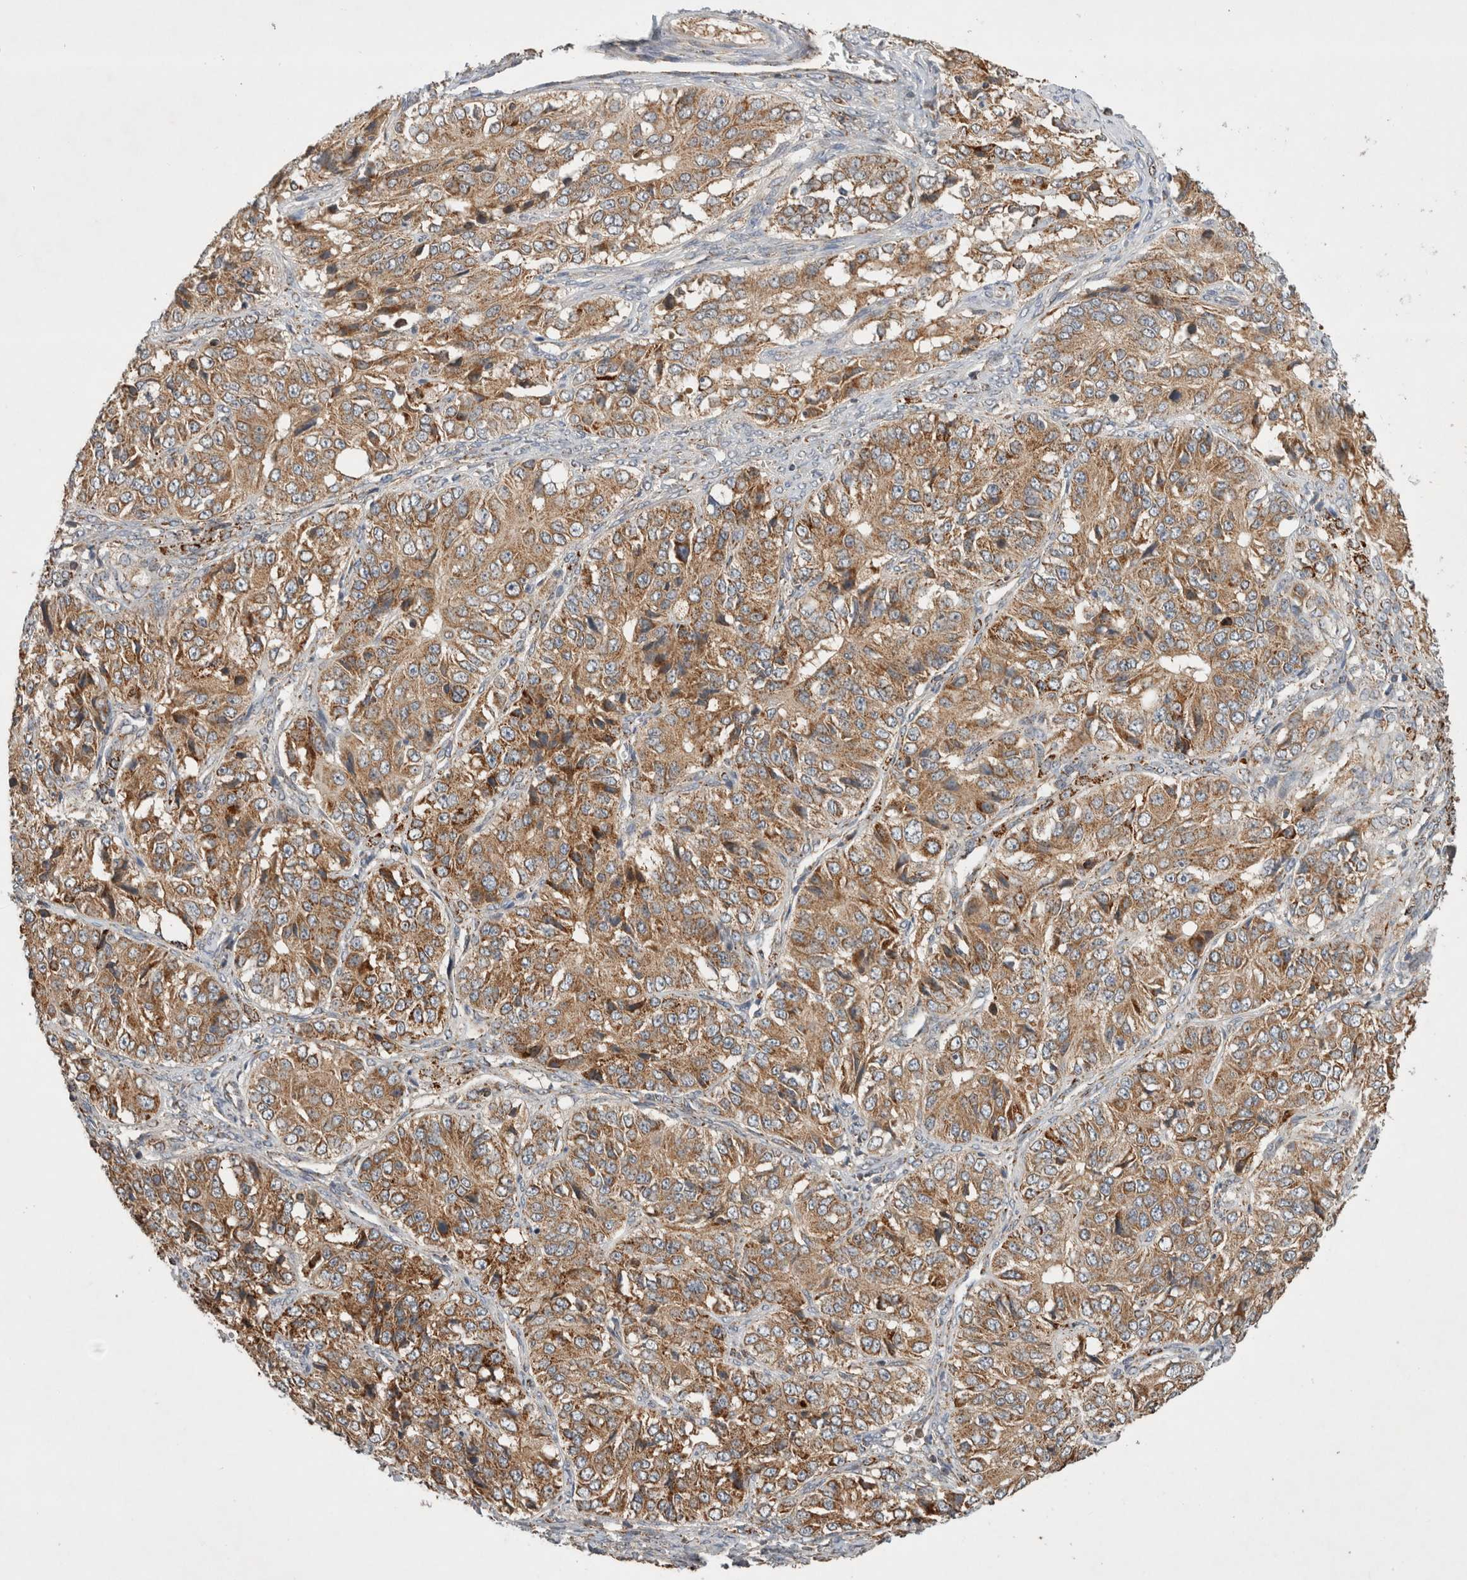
{"staining": {"intensity": "moderate", "quantity": ">75%", "location": "cytoplasmic/membranous"}, "tissue": "ovarian cancer", "cell_type": "Tumor cells", "image_type": "cancer", "snomed": [{"axis": "morphology", "description": "Carcinoma, endometroid"}, {"axis": "topography", "description": "Ovary"}], "caption": "Immunohistochemistry image of human ovarian cancer (endometroid carcinoma) stained for a protein (brown), which displays medium levels of moderate cytoplasmic/membranous expression in approximately >75% of tumor cells.", "gene": "AMPD1", "patient": {"sex": "female", "age": 51}}